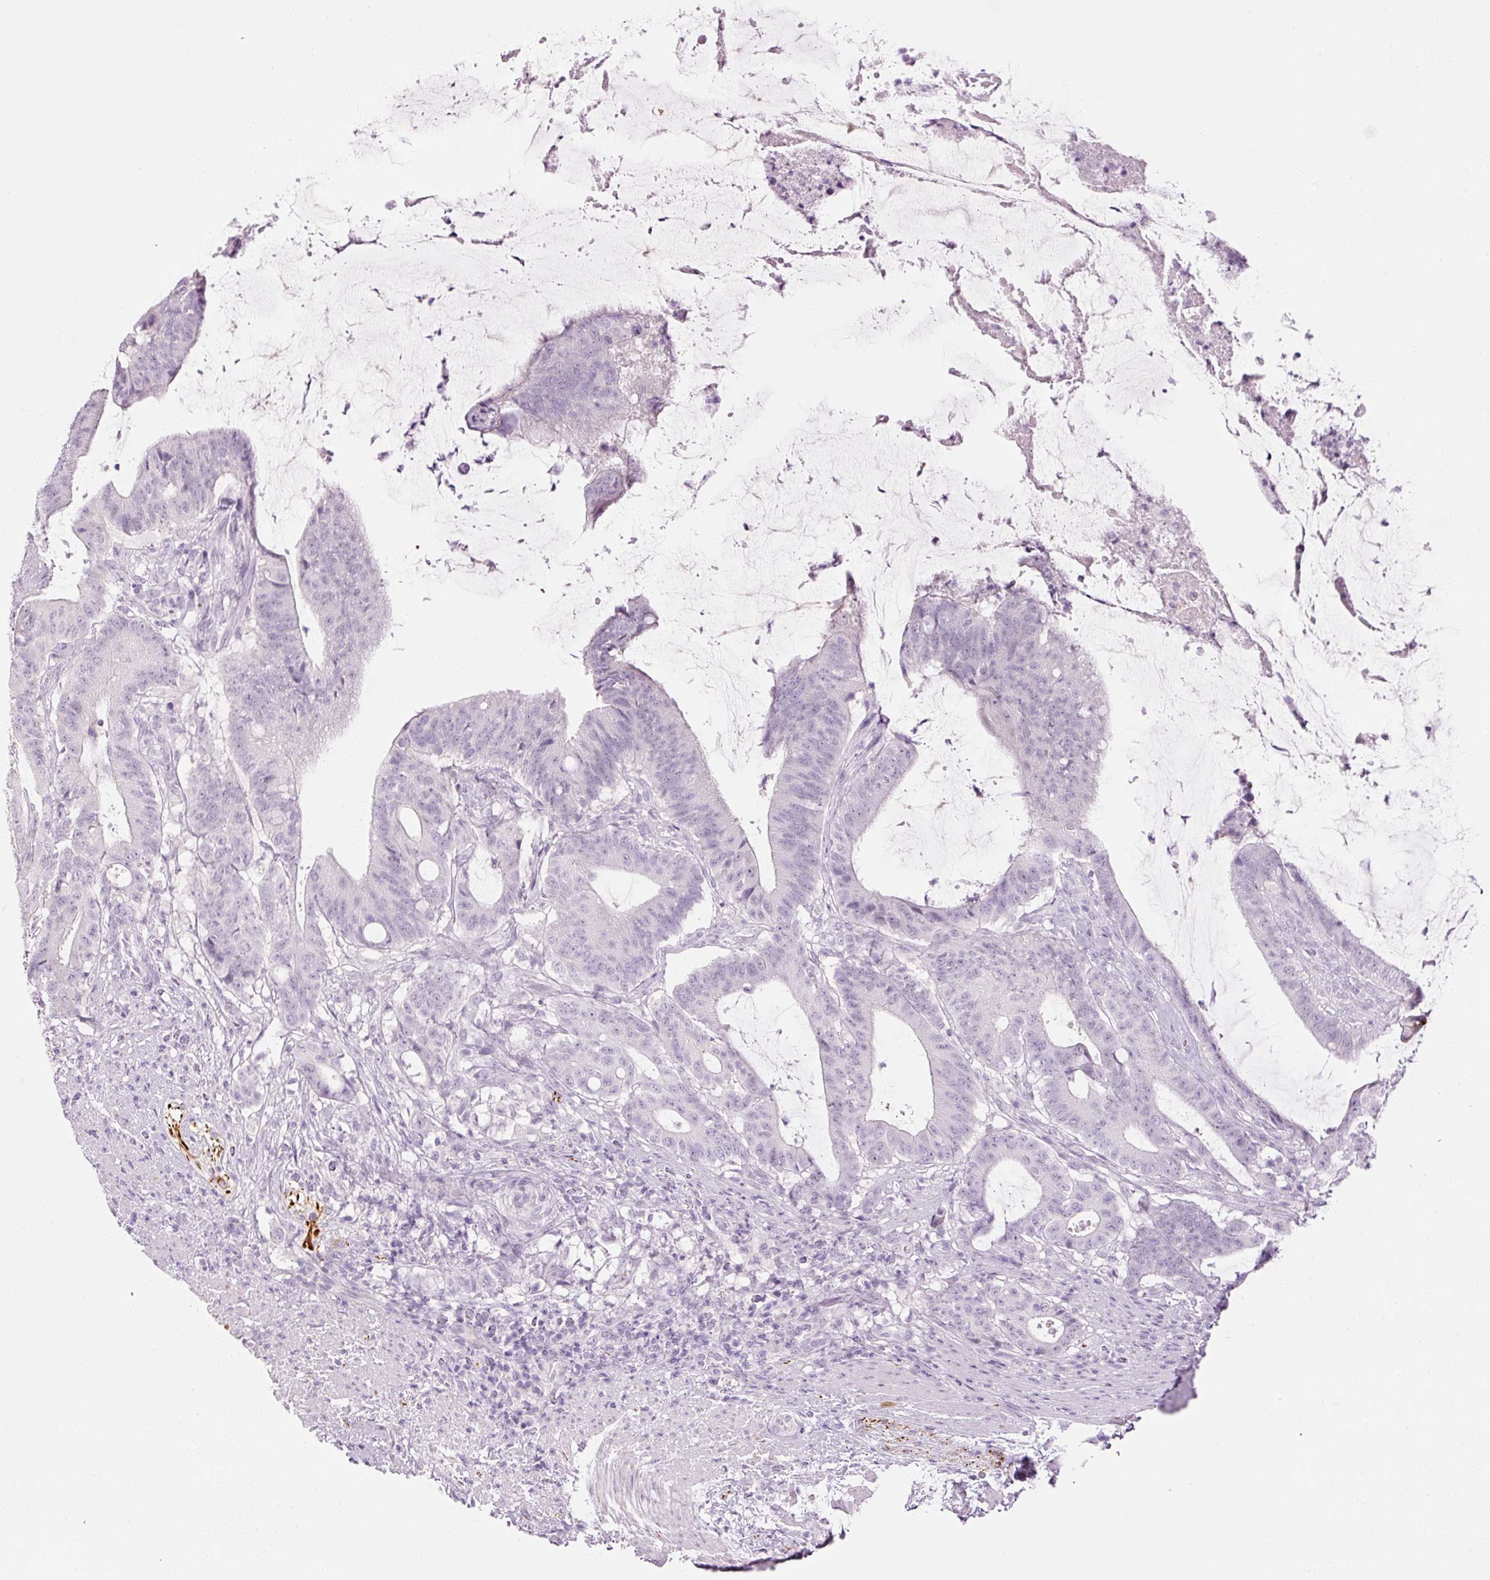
{"staining": {"intensity": "negative", "quantity": "none", "location": "none"}, "tissue": "colorectal cancer", "cell_type": "Tumor cells", "image_type": "cancer", "snomed": [{"axis": "morphology", "description": "Adenocarcinoma, NOS"}, {"axis": "topography", "description": "Colon"}], "caption": "There is no significant expression in tumor cells of adenocarcinoma (colorectal).", "gene": "ANKRD20A1", "patient": {"sex": "female", "age": 43}}